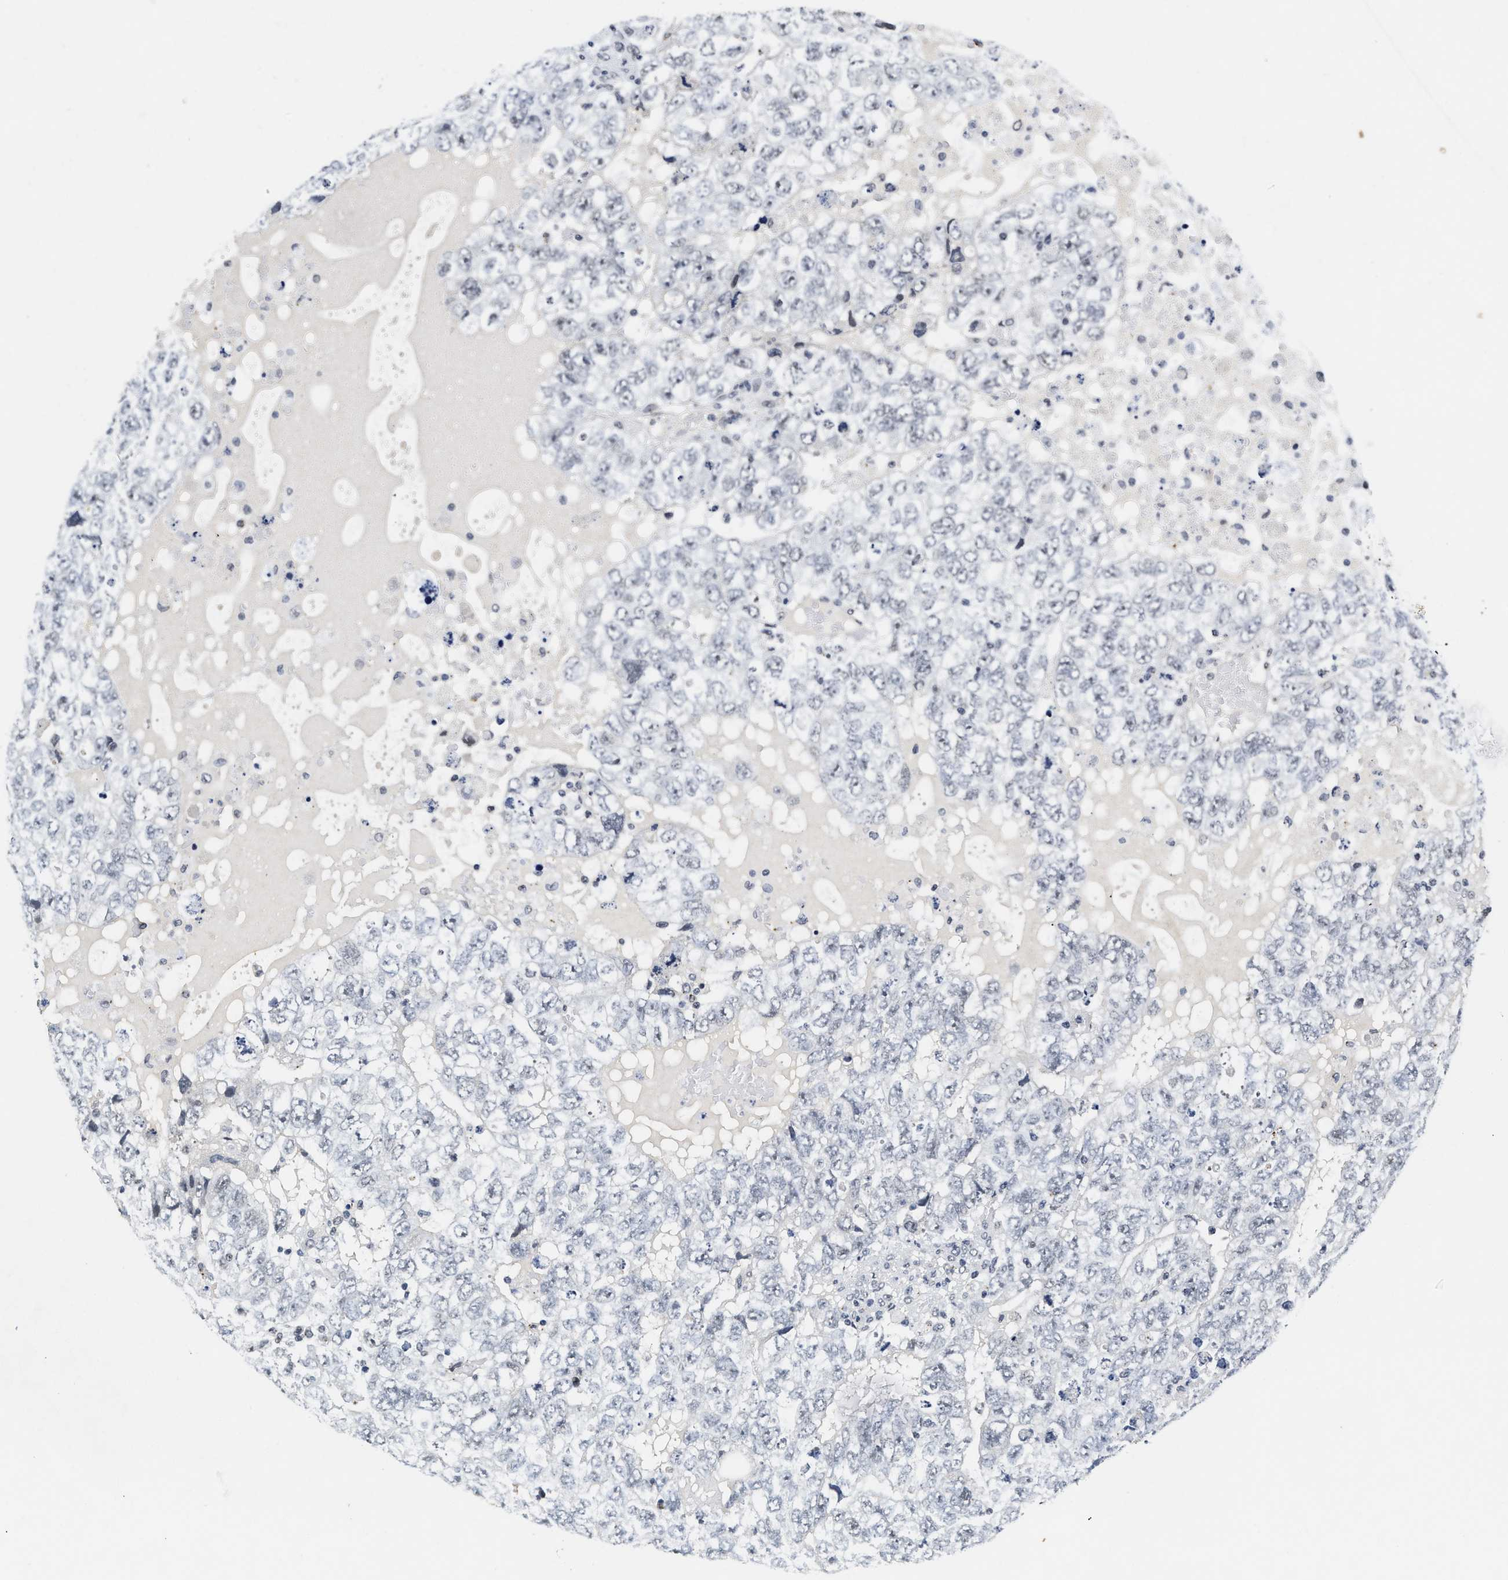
{"staining": {"intensity": "negative", "quantity": "none", "location": "none"}, "tissue": "testis cancer", "cell_type": "Tumor cells", "image_type": "cancer", "snomed": [{"axis": "morphology", "description": "Carcinoma, Embryonal, NOS"}, {"axis": "topography", "description": "Testis"}], "caption": "Tumor cells show no significant expression in testis cancer.", "gene": "INIP", "patient": {"sex": "male", "age": 36}}